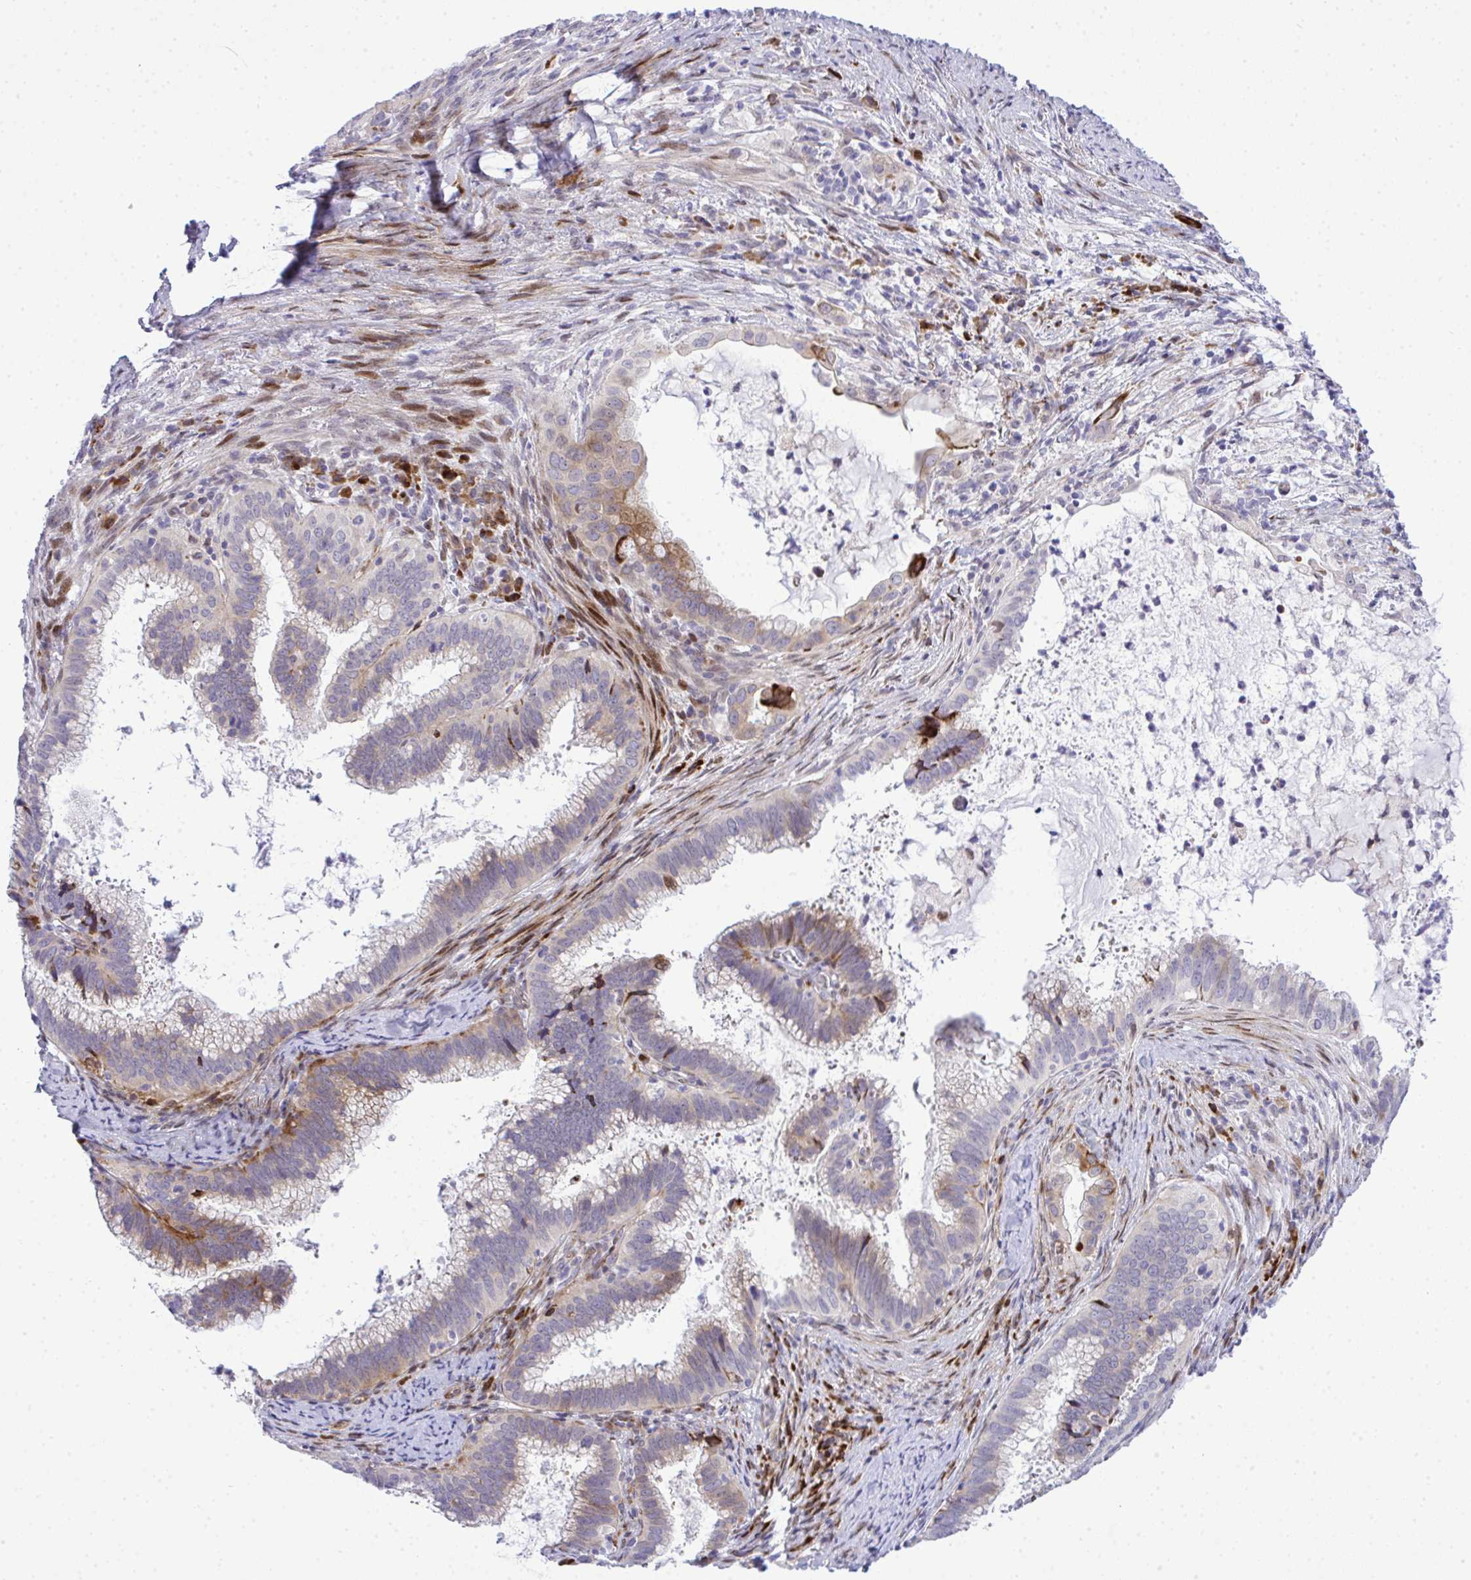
{"staining": {"intensity": "moderate", "quantity": "25%-75%", "location": "cytoplasmic/membranous"}, "tissue": "cervical cancer", "cell_type": "Tumor cells", "image_type": "cancer", "snomed": [{"axis": "morphology", "description": "Adenocarcinoma, NOS"}, {"axis": "topography", "description": "Cervix"}], "caption": "The photomicrograph exhibits a brown stain indicating the presence of a protein in the cytoplasmic/membranous of tumor cells in cervical cancer (adenocarcinoma).", "gene": "CASTOR2", "patient": {"sex": "female", "age": 56}}